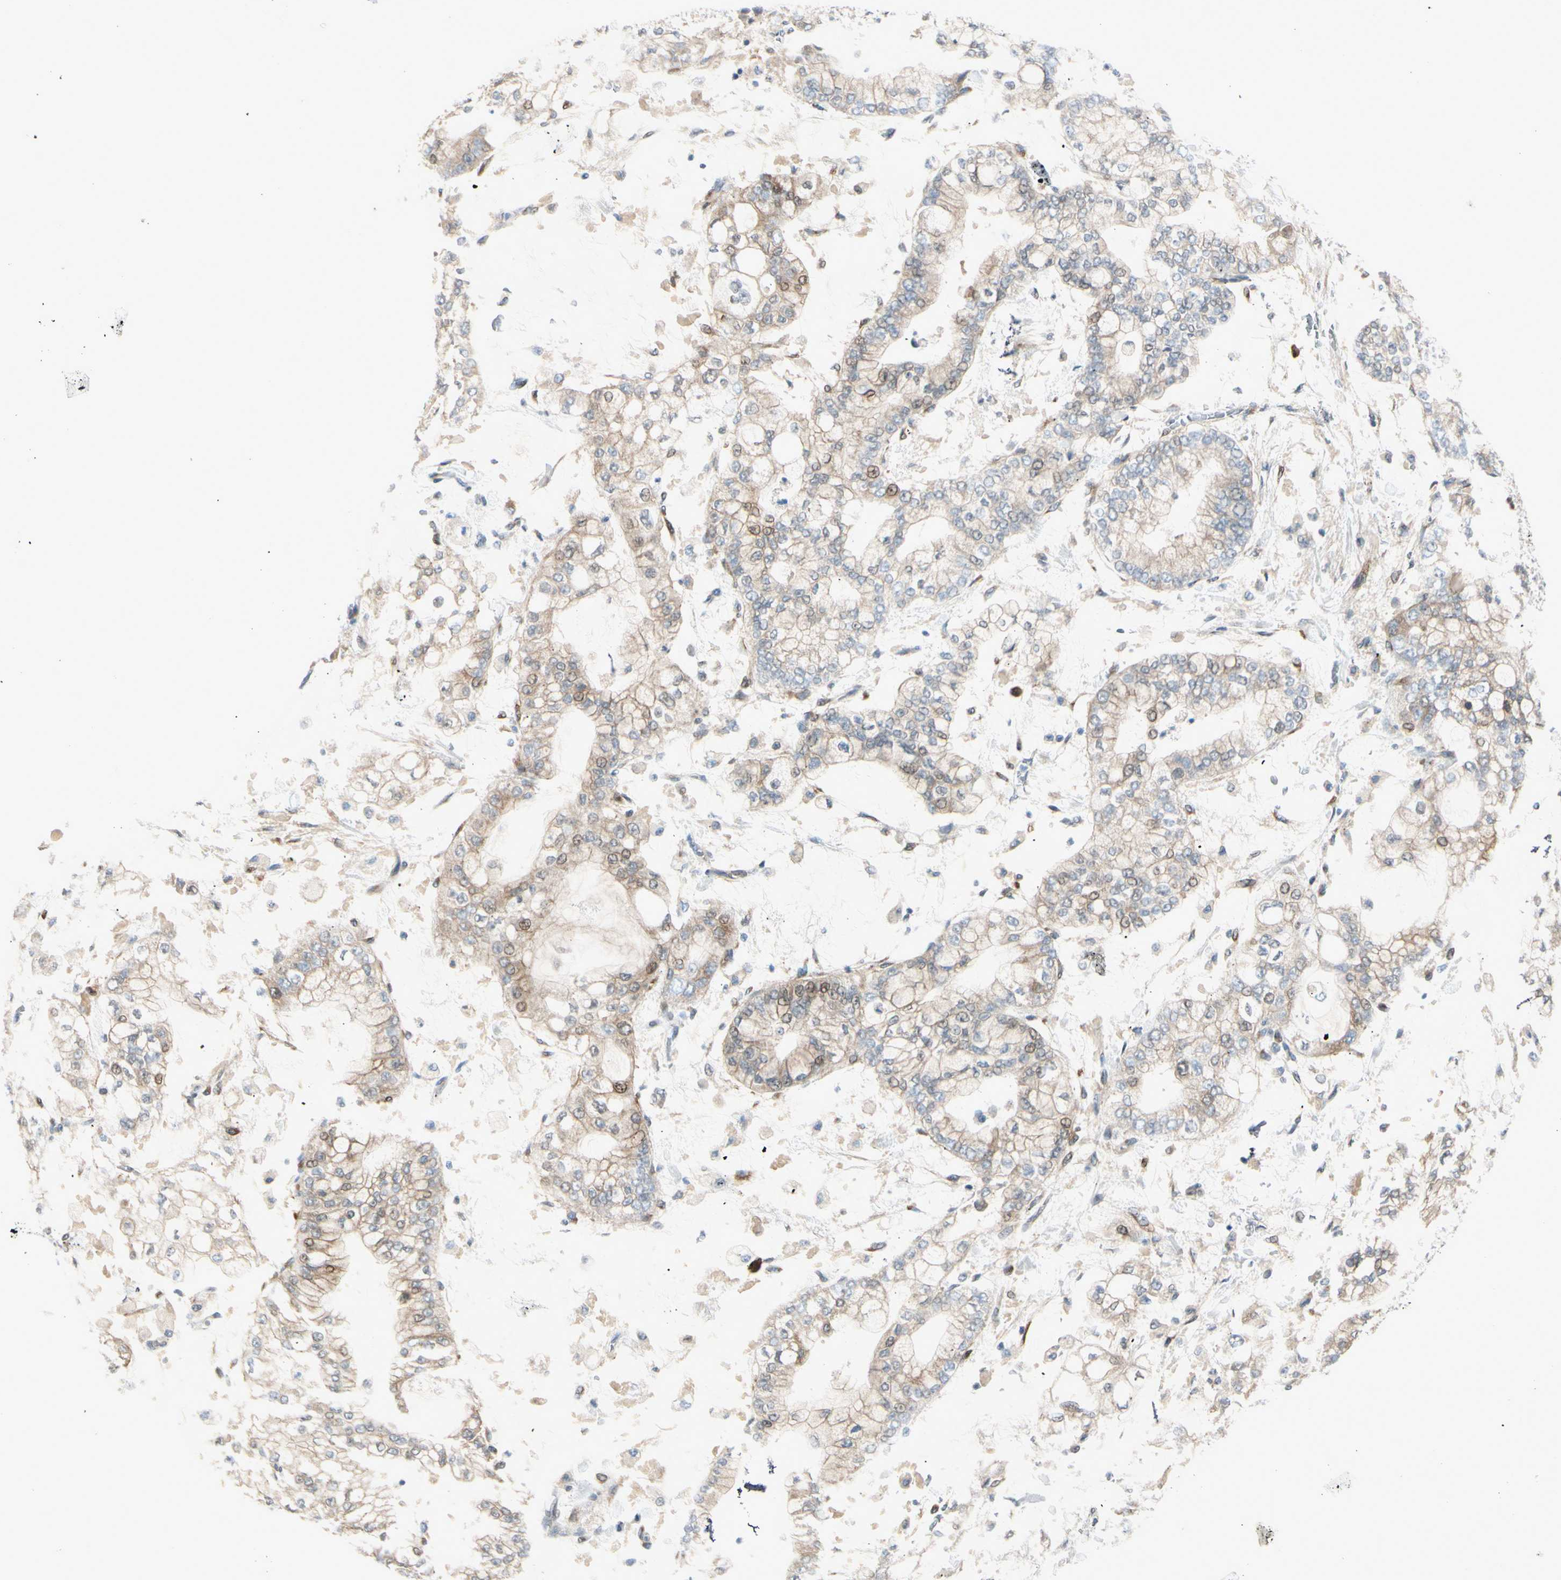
{"staining": {"intensity": "weak", "quantity": "25%-75%", "location": "cytoplasmic/membranous,nuclear"}, "tissue": "stomach cancer", "cell_type": "Tumor cells", "image_type": "cancer", "snomed": [{"axis": "morphology", "description": "Normal tissue, NOS"}, {"axis": "morphology", "description": "Adenocarcinoma, NOS"}, {"axis": "topography", "description": "Stomach, upper"}, {"axis": "topography", "description": "Stomach"}], "caption": "IHC (DAB (3,3'-diaminobenzidine)) staining of adenocarcinoma (stomach) displays weak cytoplasmic/membranous and nuclear protein positivity in about 25%-75% of tumor cells. (Stains: DAB (3,3'-diaminobenzidine) in brown, nuclei in blue, Microscopy: brightfield microscopy at high magnification).", "gene": "PTTG1", "patient": {"sex": "male", "age": 76}}